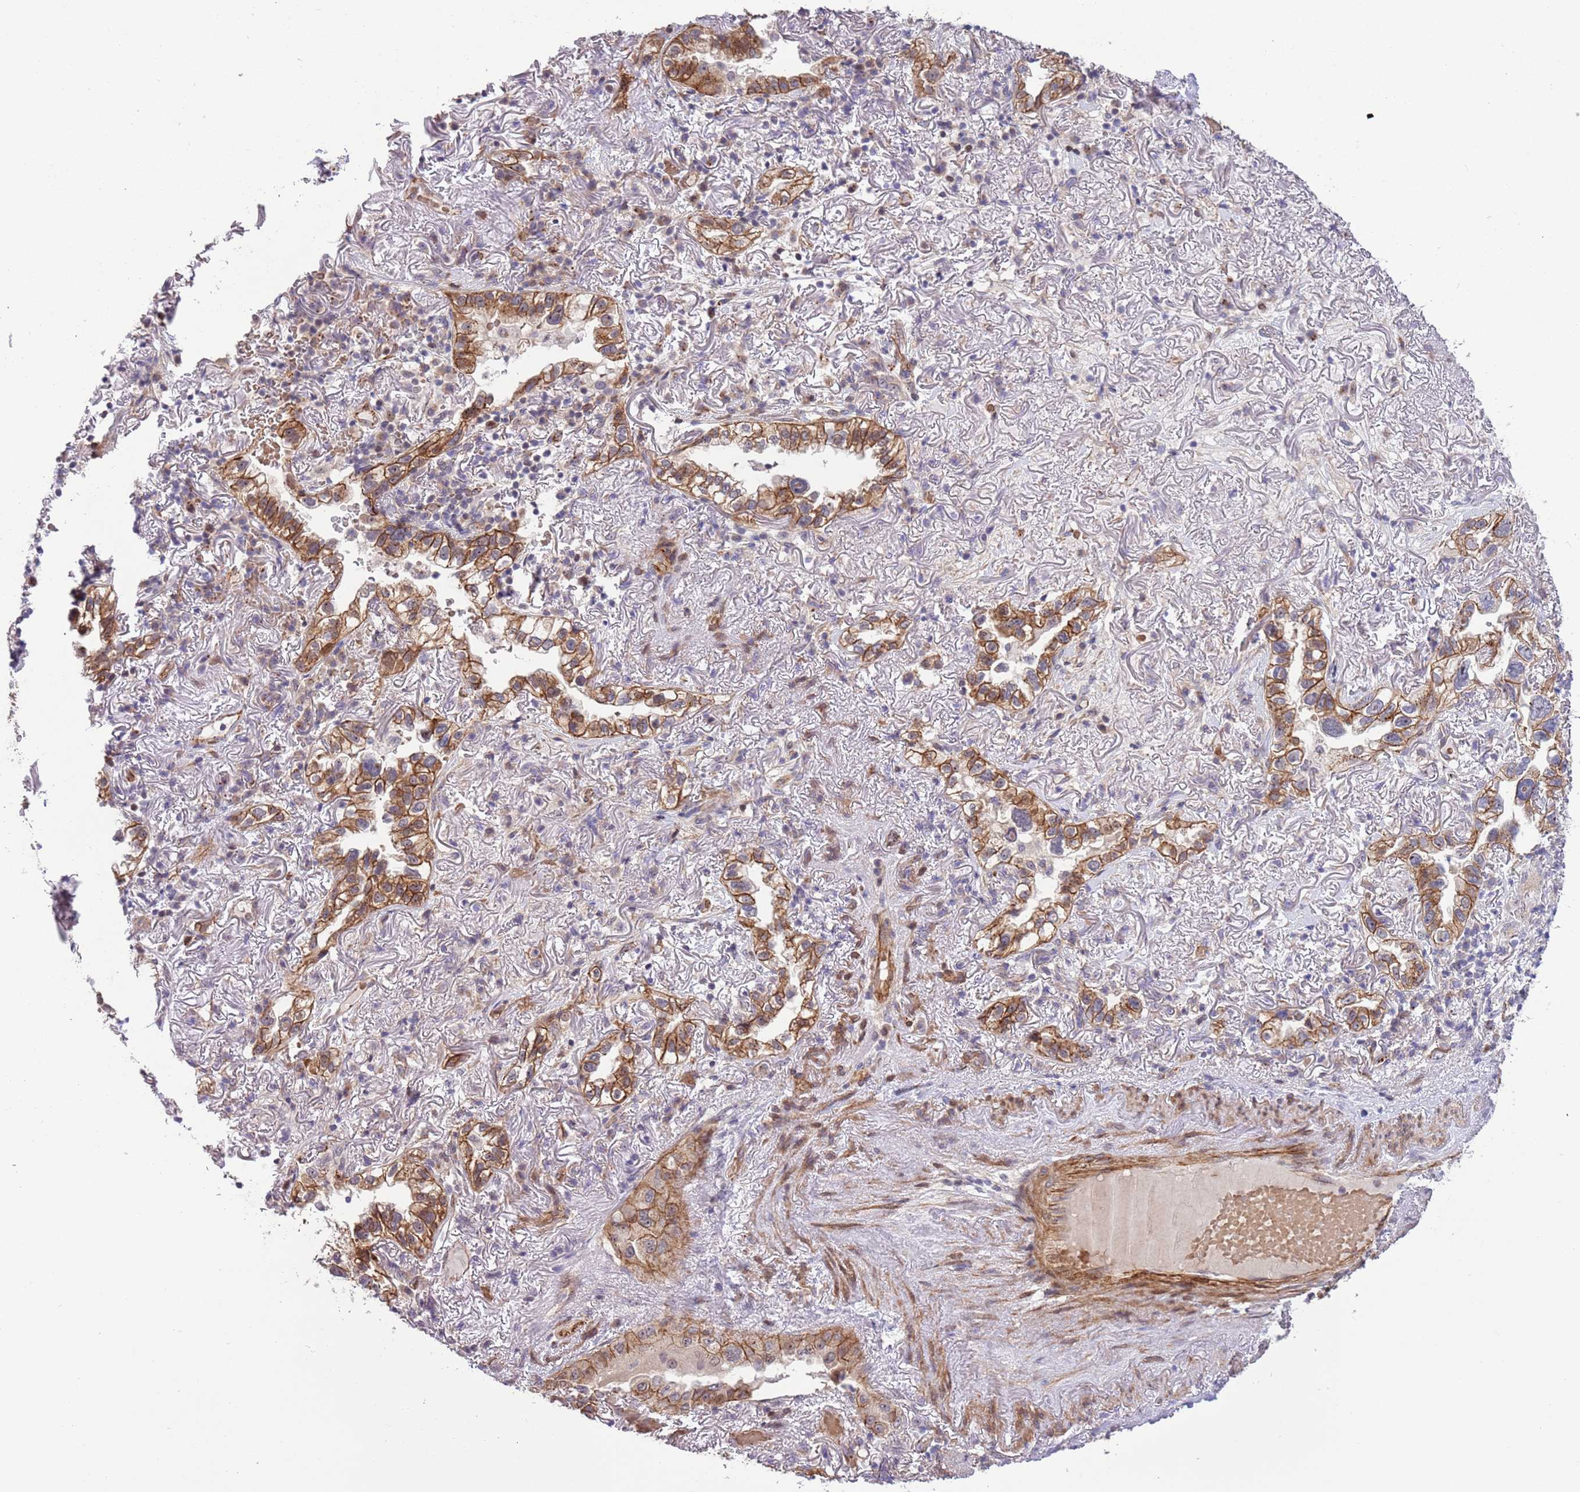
{"staining": {"intensity": "strong", "quantity": ">75%", "location": "cytoplasmic/membranous"}, "tissue": "lung cancer", "cell_type": "Tumor cells", "image_type": "cancer", "snomed": [{"axis": "morphology", "description": "Adenocarcinoma, NOS"}, {"axis": "topography", "description": "Lung"}], "caption": "High-power microscopy captured an IHC histopathology image of lung cancer (adenocarcinoma), revealing strong cytoplasmic/membranous positivity in about >75% of tumor cells. (DAB IHC, brown staining for protein, blue staining for nuclei).", "gene": "ITGB6", "patient": {"sex": "female", "age": 69}}